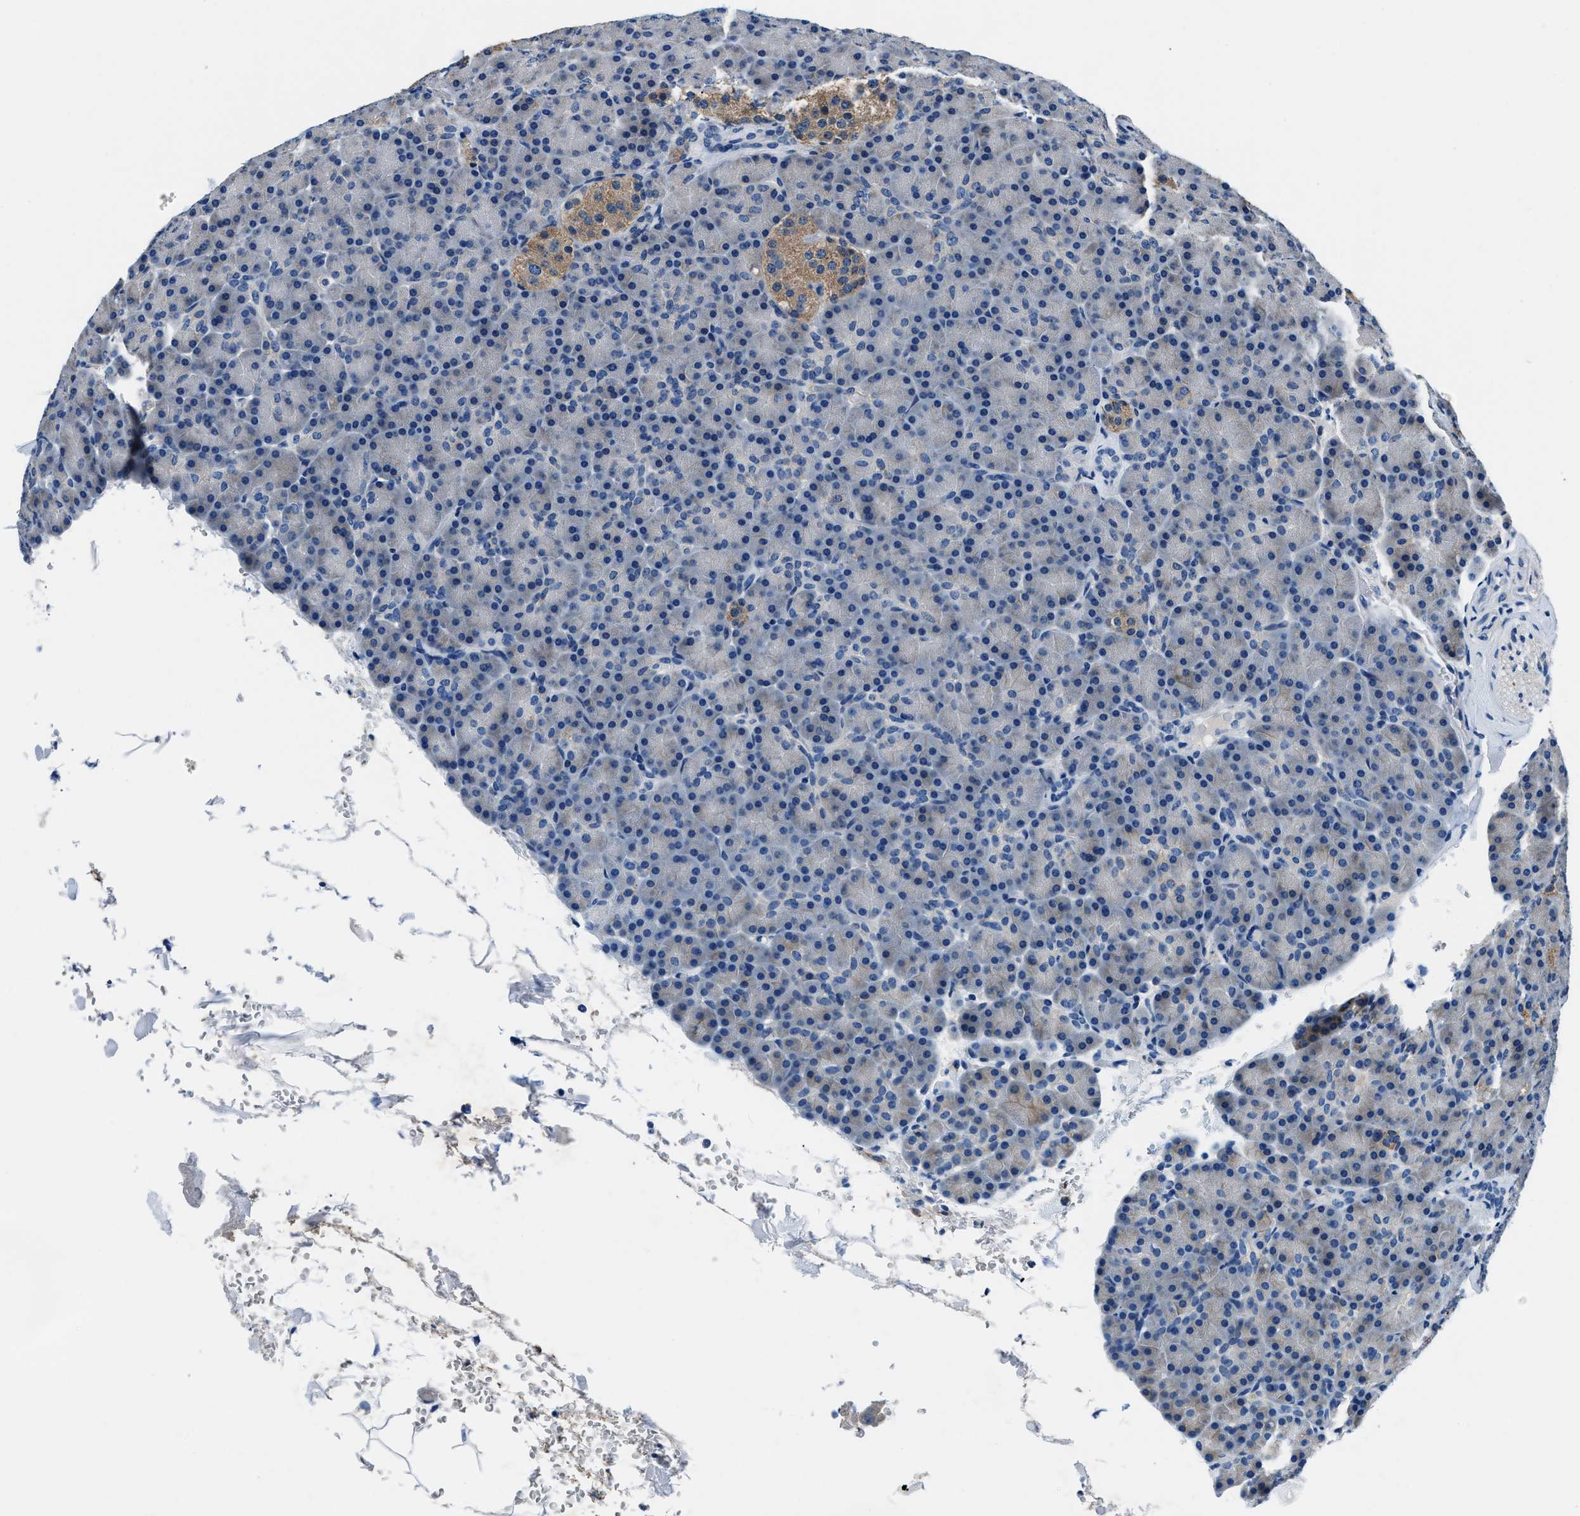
{"staining": {"intensity": "negative", "quantity": "none", "location": "none"}, "tissue": "pancreas", "cell_type": "Exocrine glandular cells", "image_type": "normal", "snomed": [{"axis": "morphology", "description": "Normal tissue, NOS"}, {"axis": "topography", "description": "Pancreas"}], "caption": "This is a micrograph of immunohistochemistry (IHC) staining of unremarkable pancreas, which shows no staining in exocrine glandular cells. Nuclei are stained in blue.", "gene": "PRTFDC1", "patient": {"sex": "female", "age": 43}}